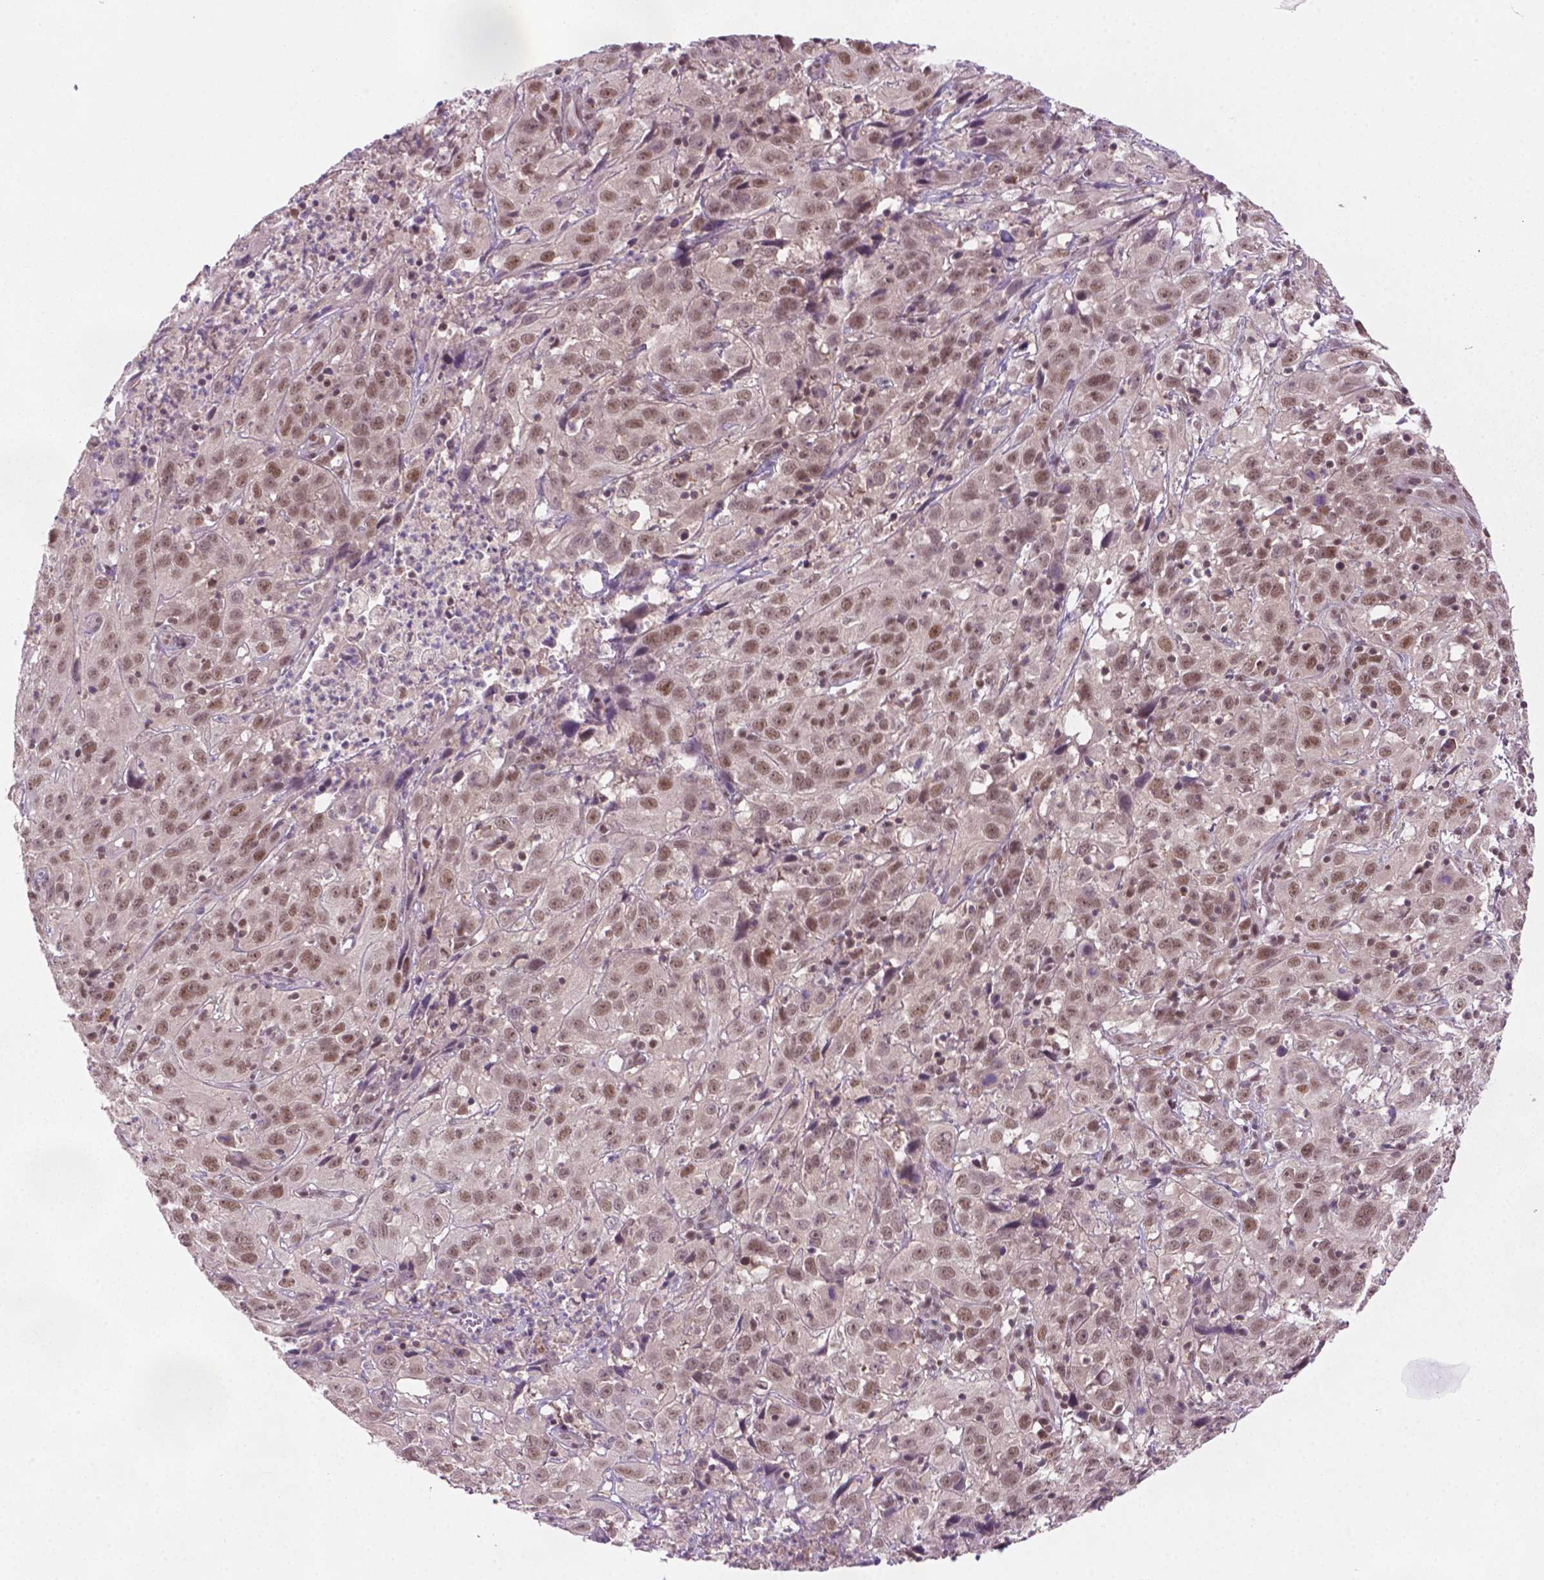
{"staining": {"intensity": "moderate", "quantity": ">75%", "location": "nuclear"}, "tissue": "cervical cancer", "cell_type": "Tumor cells", "image_type": "cancer", "snomed": [{"axis": "morphology", "description": "Squamous cell carcinoma, NOS"}, {"axis": "topography", "description": "Cervix"}], "caption": "Cervical cancer (squamous cell carcinoma) tissue demonstrates moderate nuclear positivity in approximately >75% of tumor cells", "gene": "PHAX", "patient": {"sex": "female", "age": 32}}